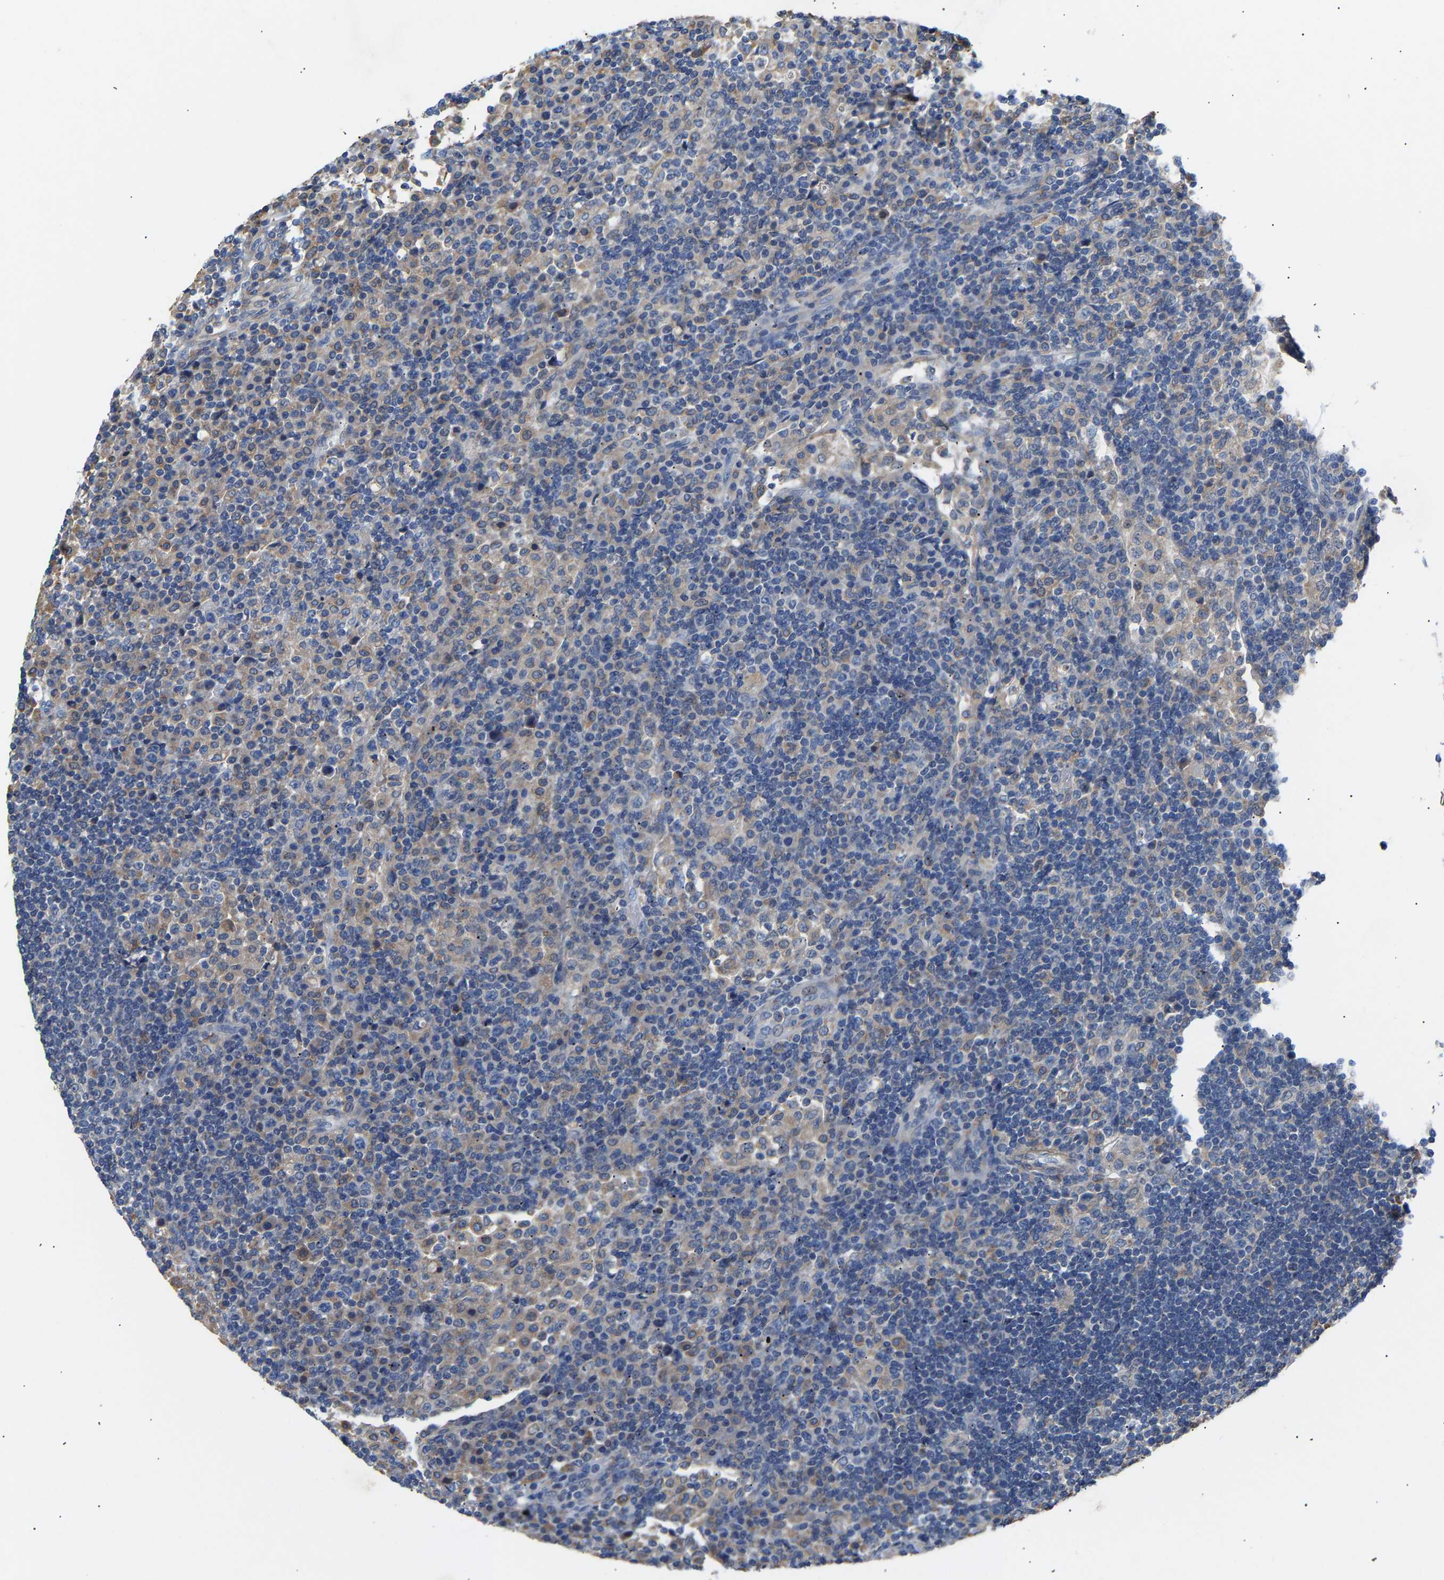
{"staining": {"intensity": "weak", "quantity": "<25%", "location": "cytoplasmic/membranous"}, "tissue": "lymph node", "cell_type": "Non-germinal center cells", "image_type": "normal", "snomed": [{"axis": "morphology", "description": "Normal tissue, NOS"}, {"axis": "topography", "description": "Lymph node"}], "caption": "A micrograph of lymph node stained for a protein demonstrates no brown staining in non-germinal center cells.", "gene": "CCDC171", "patient": {"sex": "female", "age": 53}}